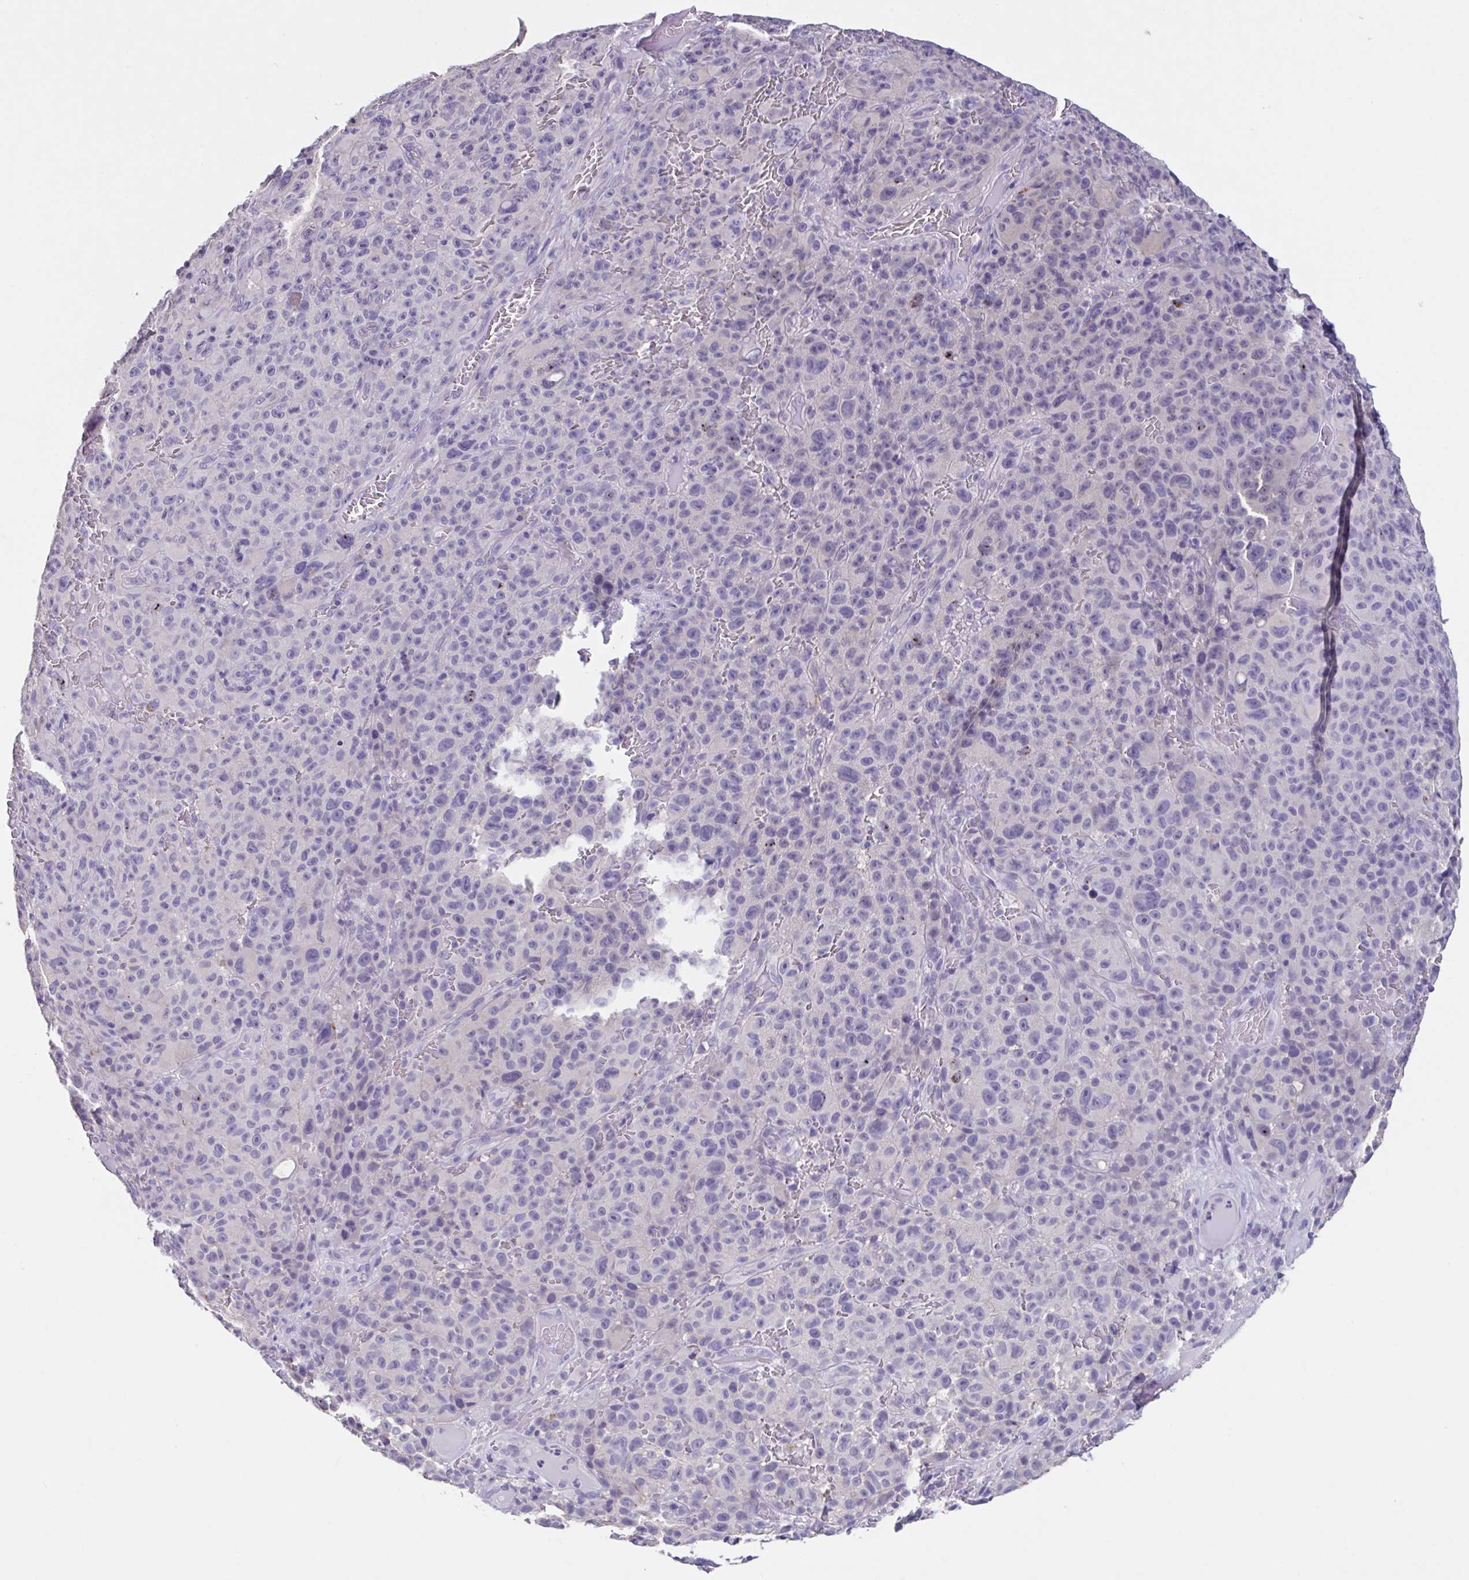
{"staining": {"intensity": "negative", "quantity": "none", "location": "none"}, "tissue": "melanoma", "cell_type": "Tumor cells", "image_type": "cancer", "snomed": [{"axis": "morphology", "description": "Malignant melanoma, NOS"}, {"axis": "topography", "description": "Skin"}], "caption": "Human malignant melanoma stained for a protein using IHC reveals no staining in tumor cells.", "gene": "GPR162", "patient": {"sex": "female", "age": 82}}